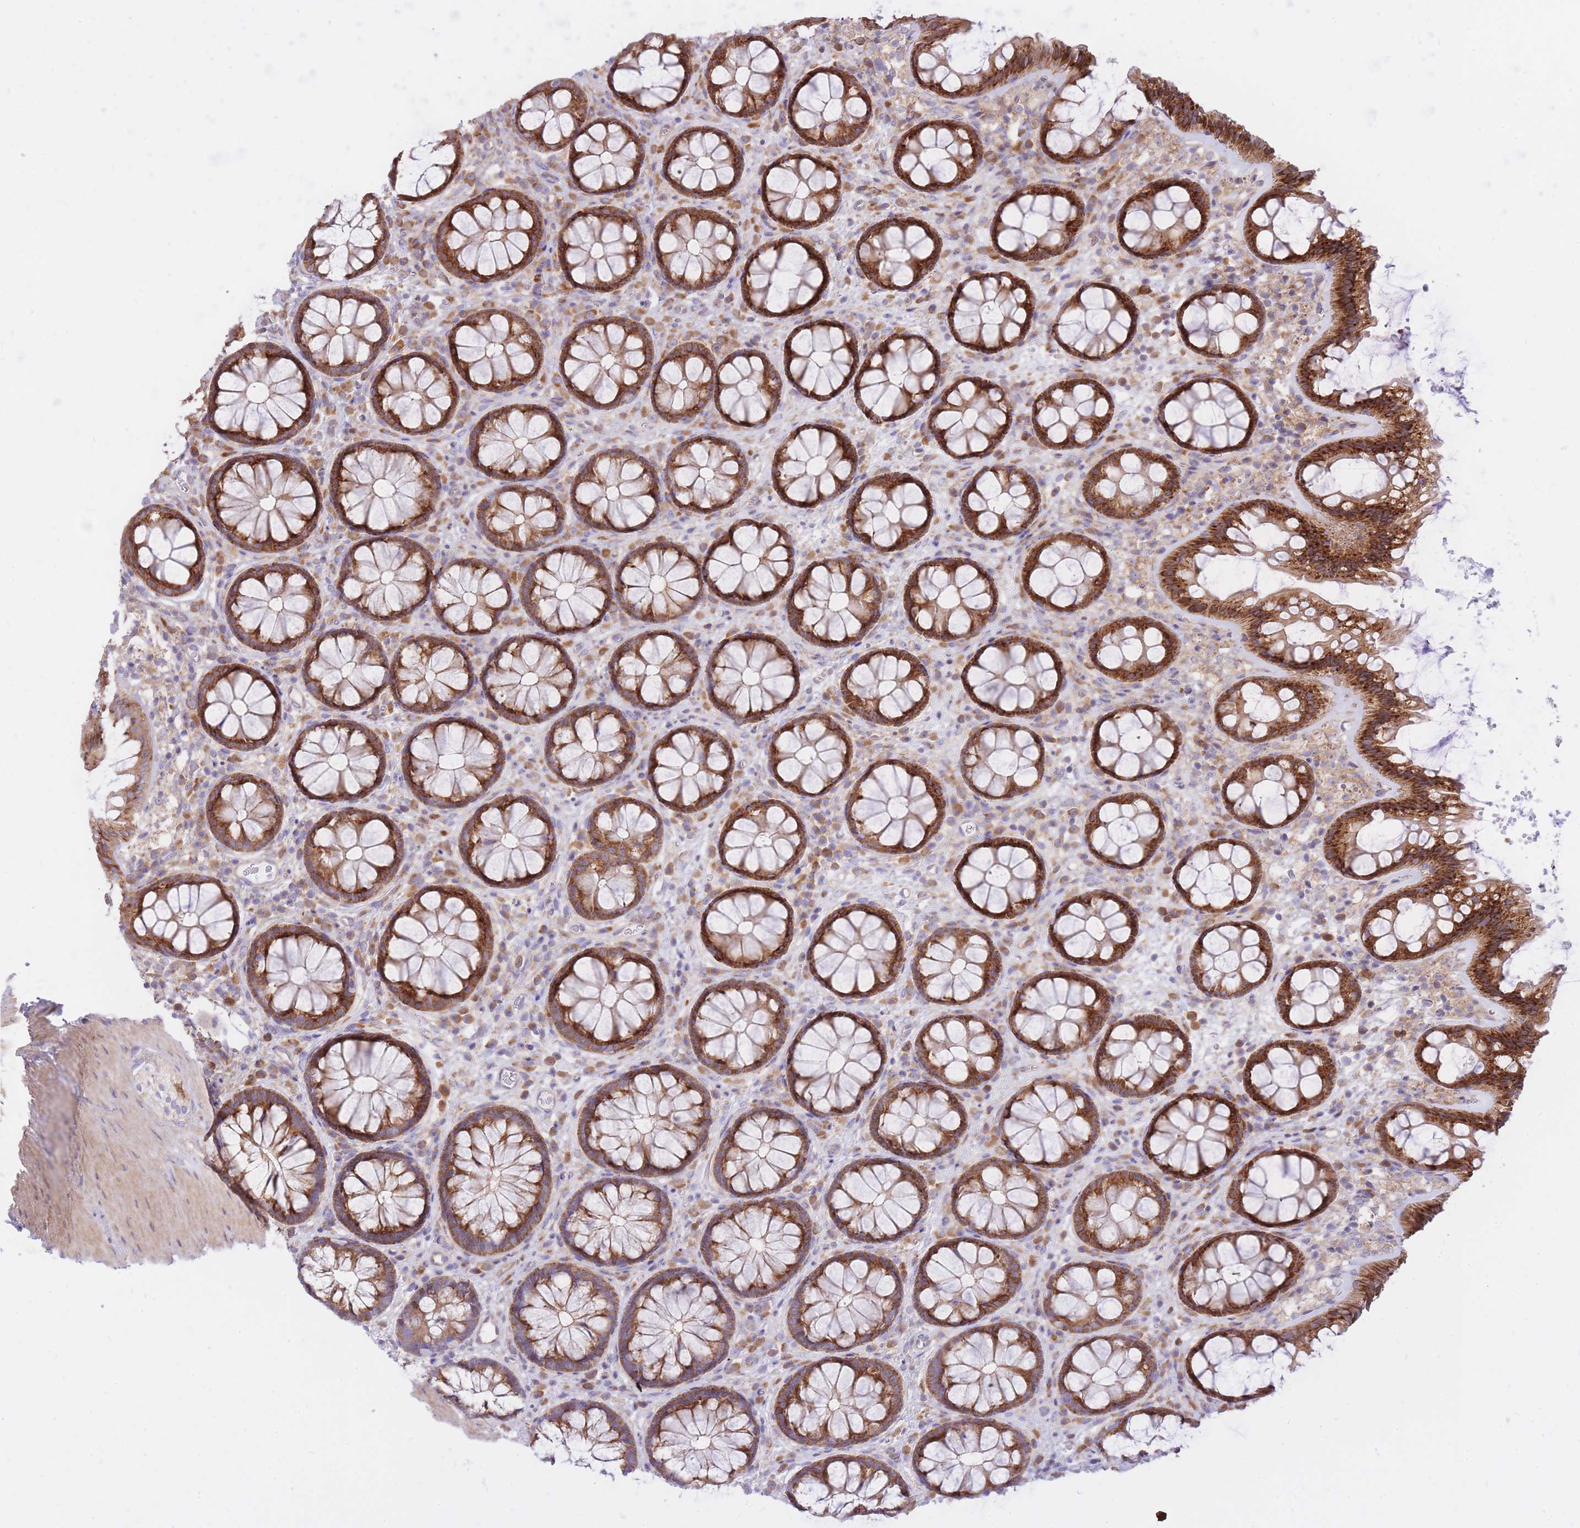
{"staining": {"intensity": "negative", "quantity": "none", "location": "none"}, "tissue": "colon", "cell_type": "Endothelial cells", "image_type": "normal", "snomed": [{"axis": "morphology", "description": "Normal tissue, NOS"}, {"axis": "topography", "description": "Colon"}], "caption": "IHC image of benign colon stained for a protein (brown), which demonstrates no staining in endothelial cells. Brightfield microscopy of IHC stained with DAB (3,3'-diaminobenzidine) (brown) and hematoxylin (blue), captured at high magnification.", "gene": "GBP7", "patient": {"sex": "male", "age": 46}}